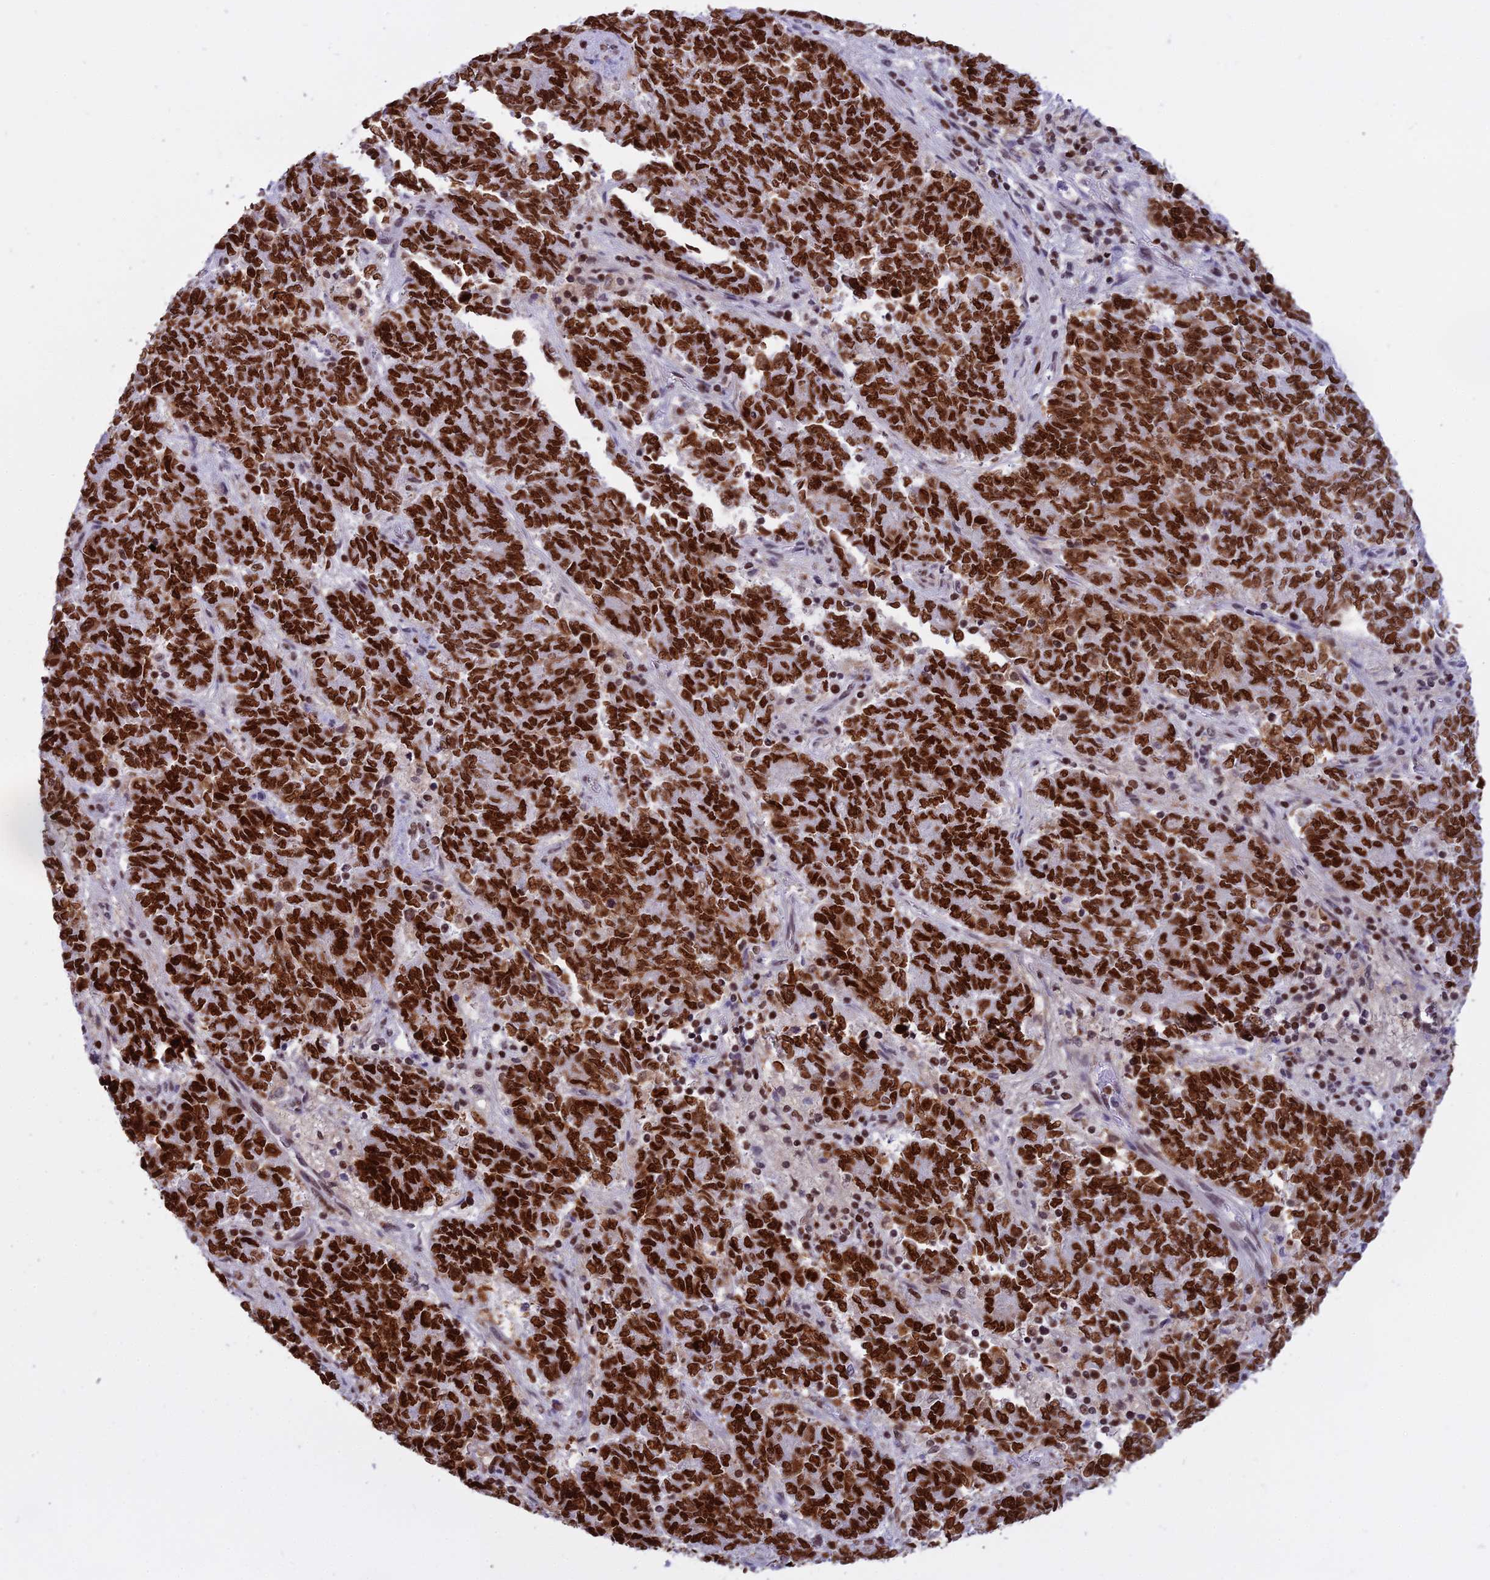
{"staining": {"intensity": "strong", "quantity": ">75%", "location": "nuclear"}, "tissue": "endometrial cancer", "cell_type": "Tumor cells", "image_type": "cancer", "snomed": [{"axis": "morphology", "description": "Adenocarcinoma, NOS"}, {"axis": "topography", "description": "Endometrium"}], "caption": "Endometrial adenocarcinoma tissue demonstrates strong nuclear staining in approximately >75% of tumor cells, visualized by immunohistochemistry.", "gene": "PARP1", "patient": {"sex": "female", "age": 80}}